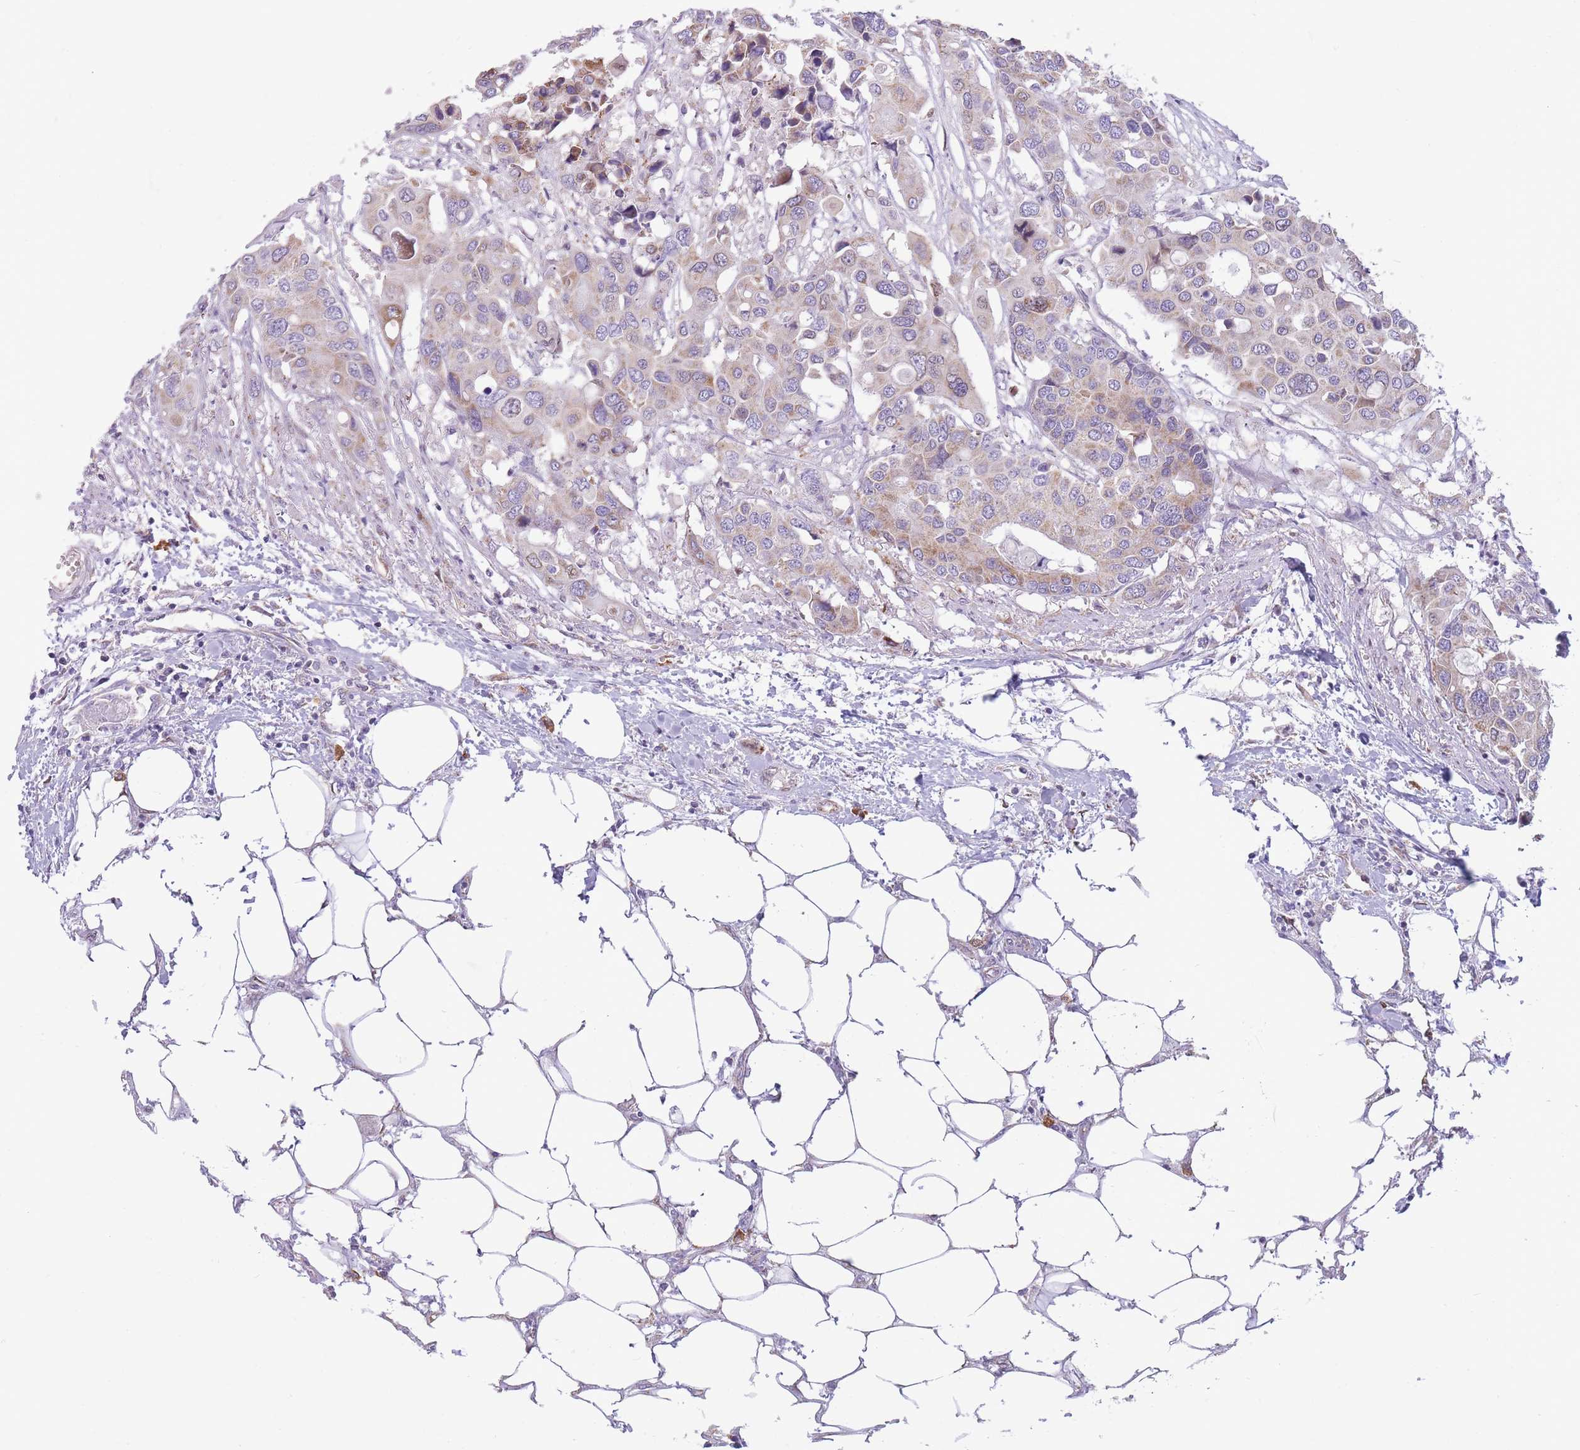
{"staining": {"intensity": "moderate", "quantity": "<25%", "location": "cytoplasmic/membranous"}, "tissue": "colorectal cancer", "cell_type": "Tumor cells", "image_type": "cancer", "snomed": [{"axis": "morphology", "description": "Adenocarcinoma, NOS"}, {"axis": "topography", "description": "Colon"}], "caption": "High-power microscopy captured an immunohistochemistry photomicrograph of adenocarcinoma (colorectal), revealing moderate cytoplasmic/membranous expression in approximately <25% of tumor cells. The protein of interest is stained brown, and the nuclei are stained in blue (DAB (3,3'-diaminobenzidine) IHC with brightfield microscopy, high magnification).", "gene": "PDHA1", "patient": {"sex": "male", "age": 77}}